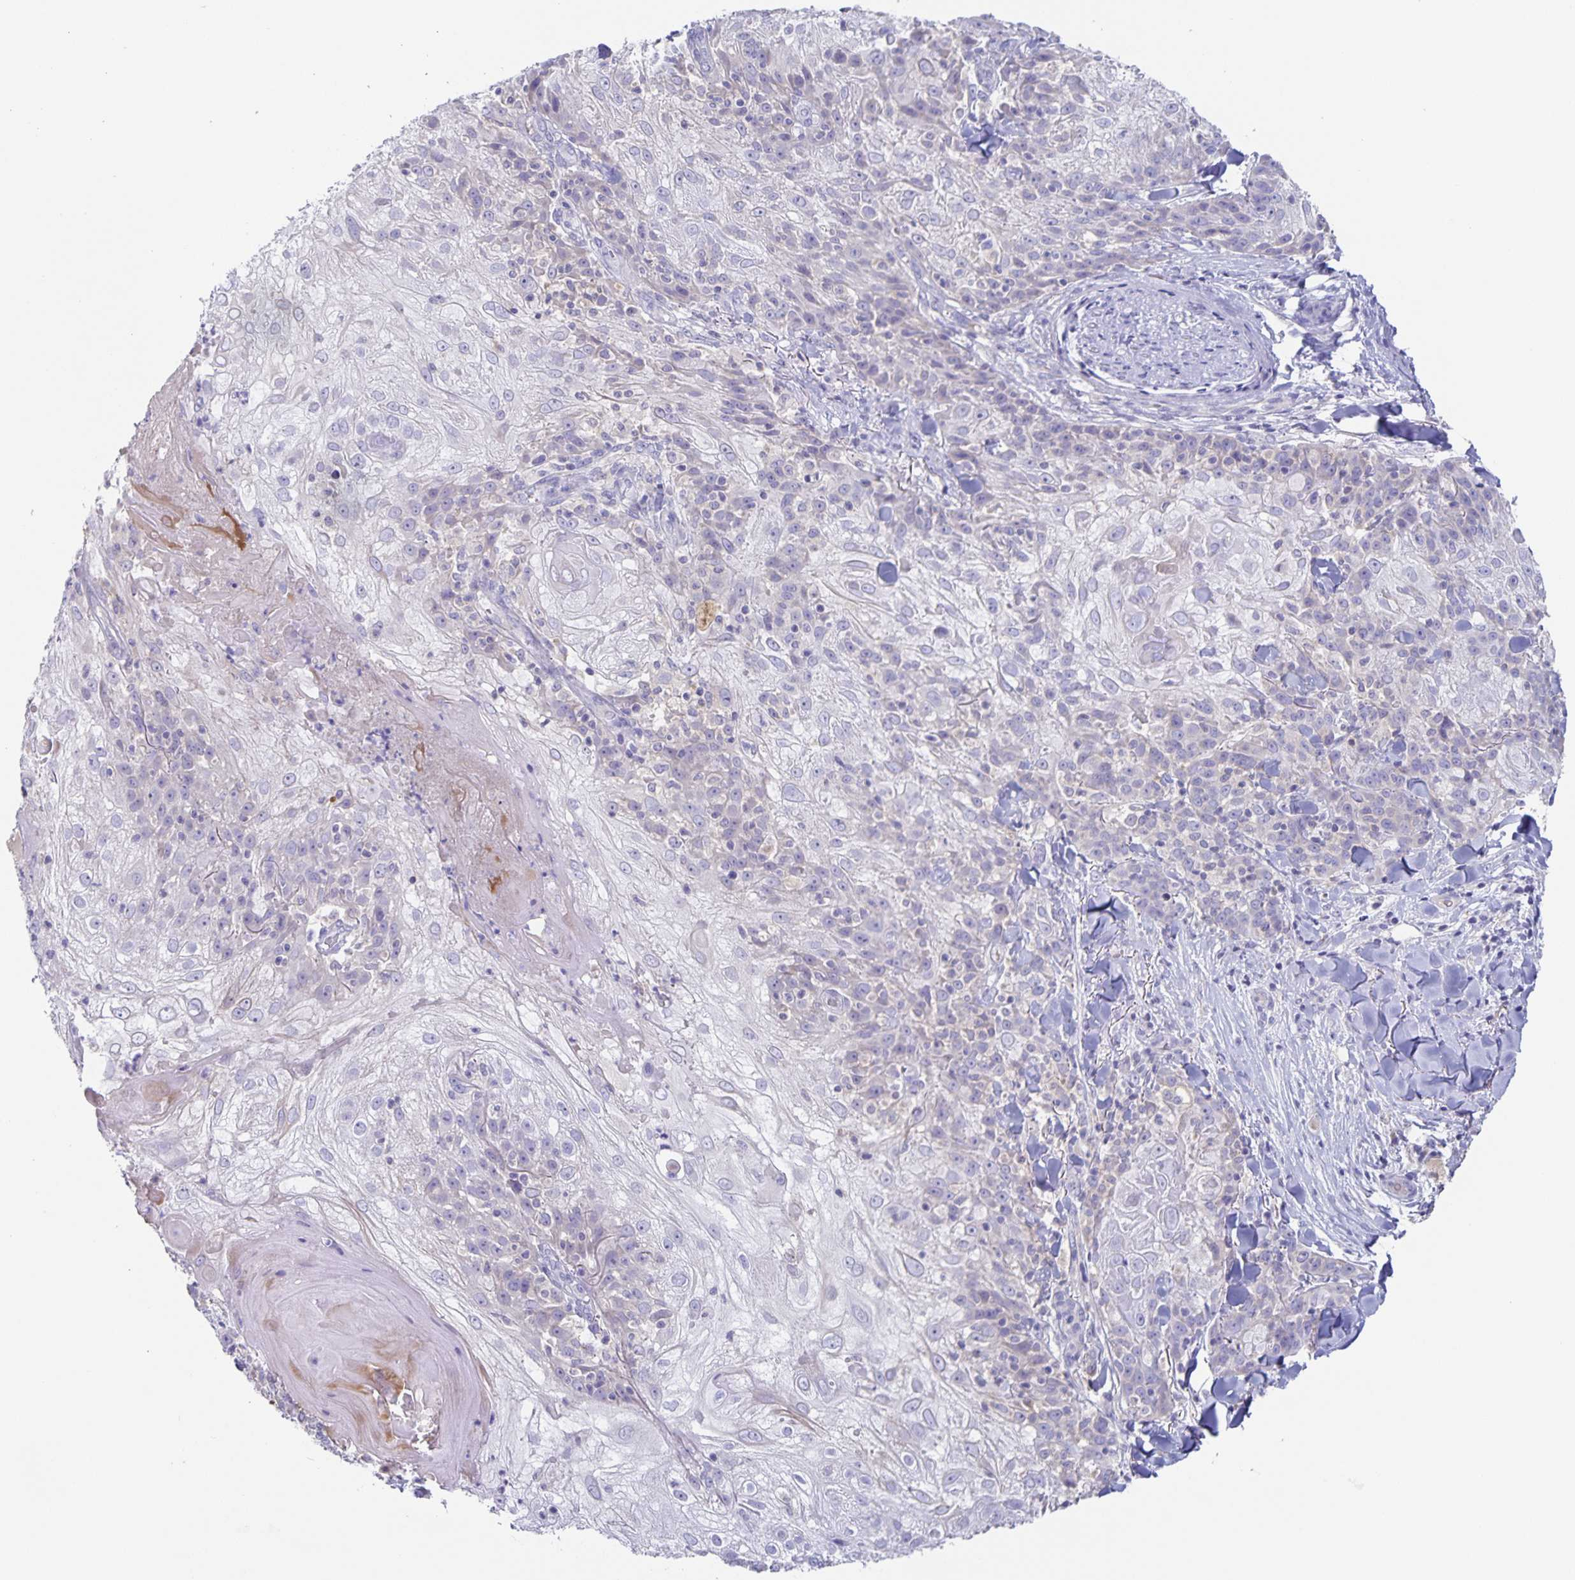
{"staining": {"intensity": "negative", "quantity": "none", "location": "none"}, "tissue": "skin cancer", "cell_type": "Tumor cells", "image_type": "cancer", "snomed": [{"axis": "morphology", "description": "Normal tissue, NOS"}, {"axis": "morphology", "description": "Squamous cell carcinoma, NOS"}, {"axis": "topography", "description": "Skin"}], "caption": "Tumor cells are negative for brown protein staining in skin cancer (squamous cell carcinoma).", "gene": "RPL36A", "patient": {"sex": "female", "age": 83}}